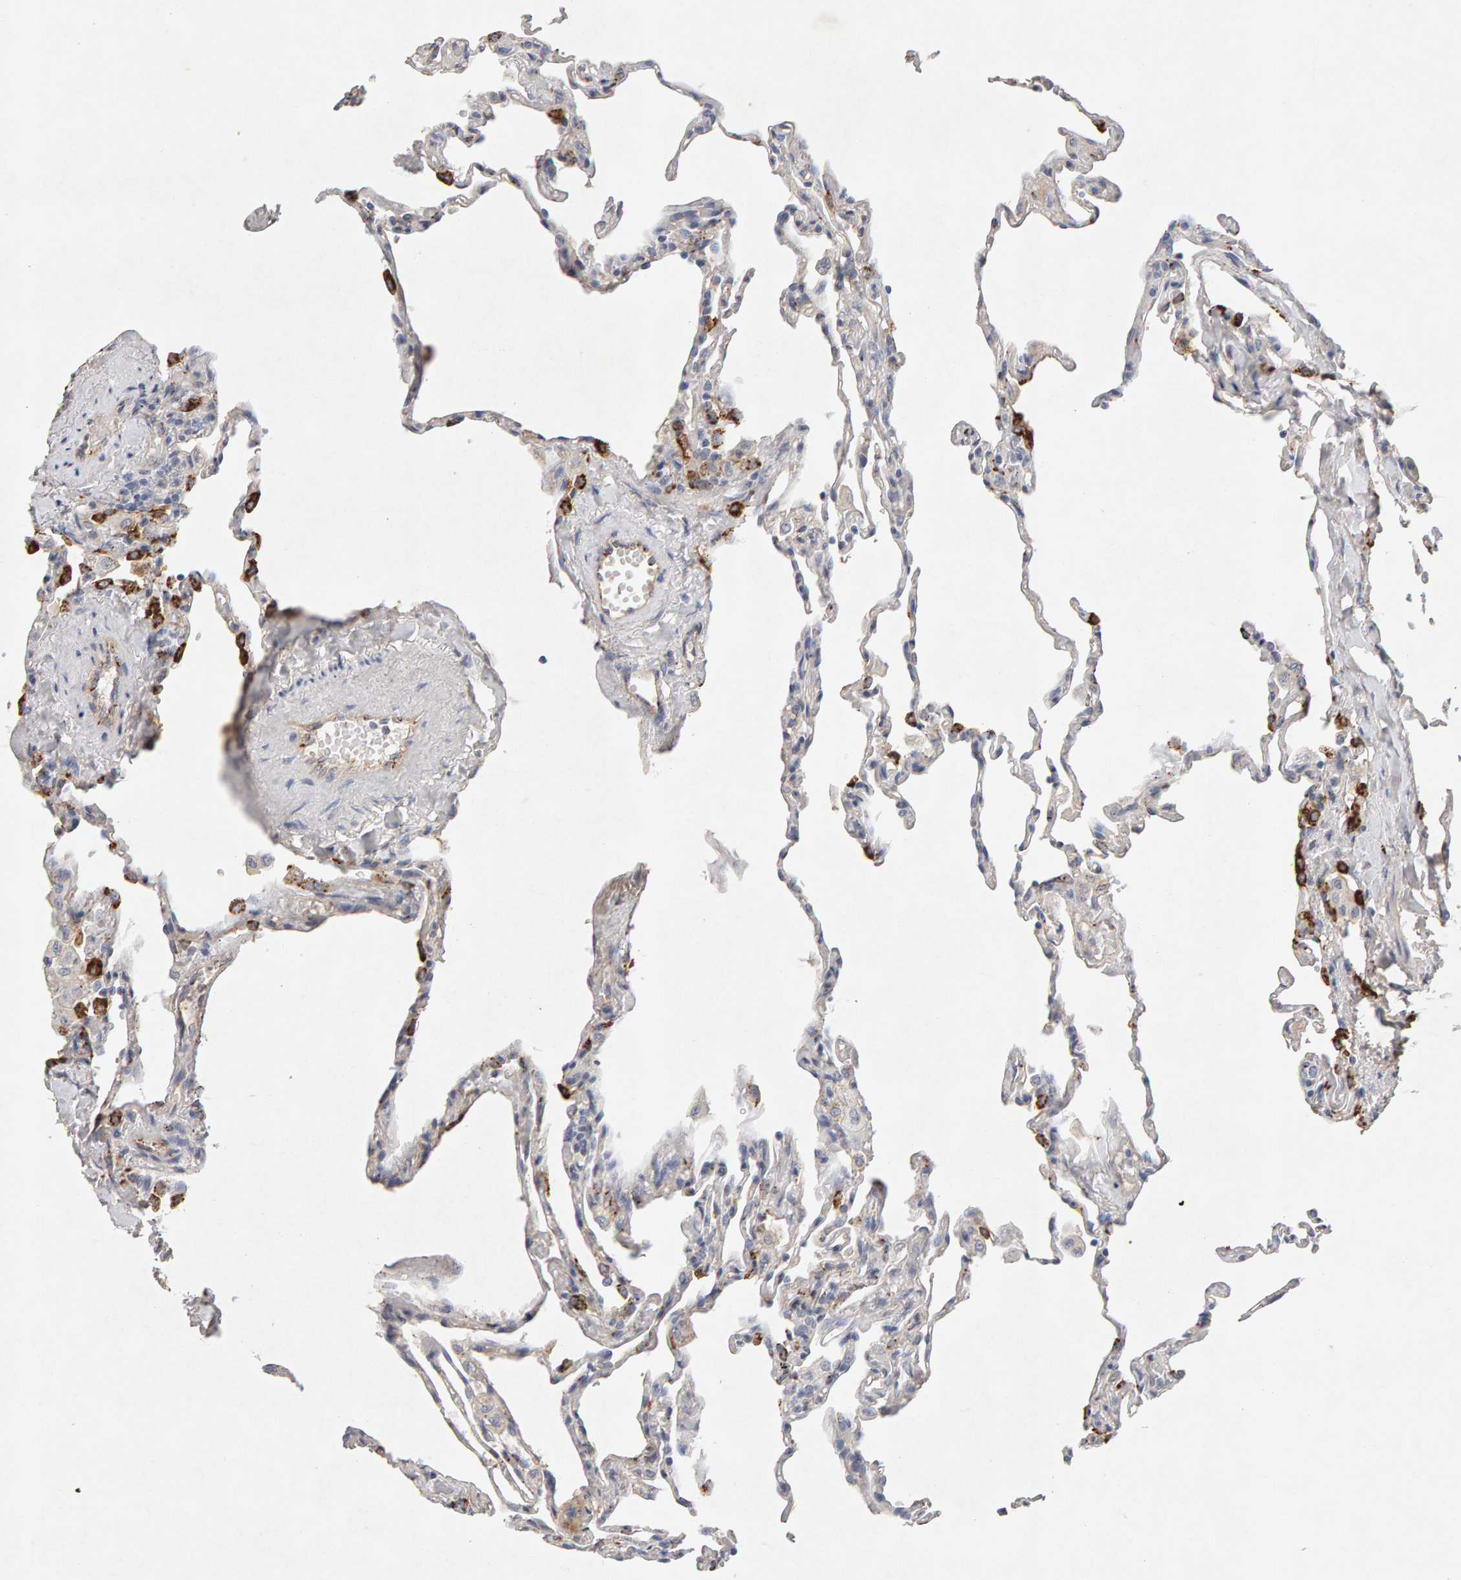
{"staining": {"intensity": "strong", "quantity": "<25%", "location": "cytoplasmic/membranous"}, "tissue": "lung", "cell_type": "Alveolar cells", "image_type": "normal", "snomed": [{"axis": "morphology", "description": "Normal tissue, NOS"}, {"axis": "topography", "description": "Lung"}], "caption": "IHC histopathology image of unremarkable lung stained for a protein (brown), which demonstrates medium levels of strong cytoplasmic/membranous staining in about <25% of alveolar cells.", "gene": "PTPRM", "patient": {"sex": "male", "age": 59}}